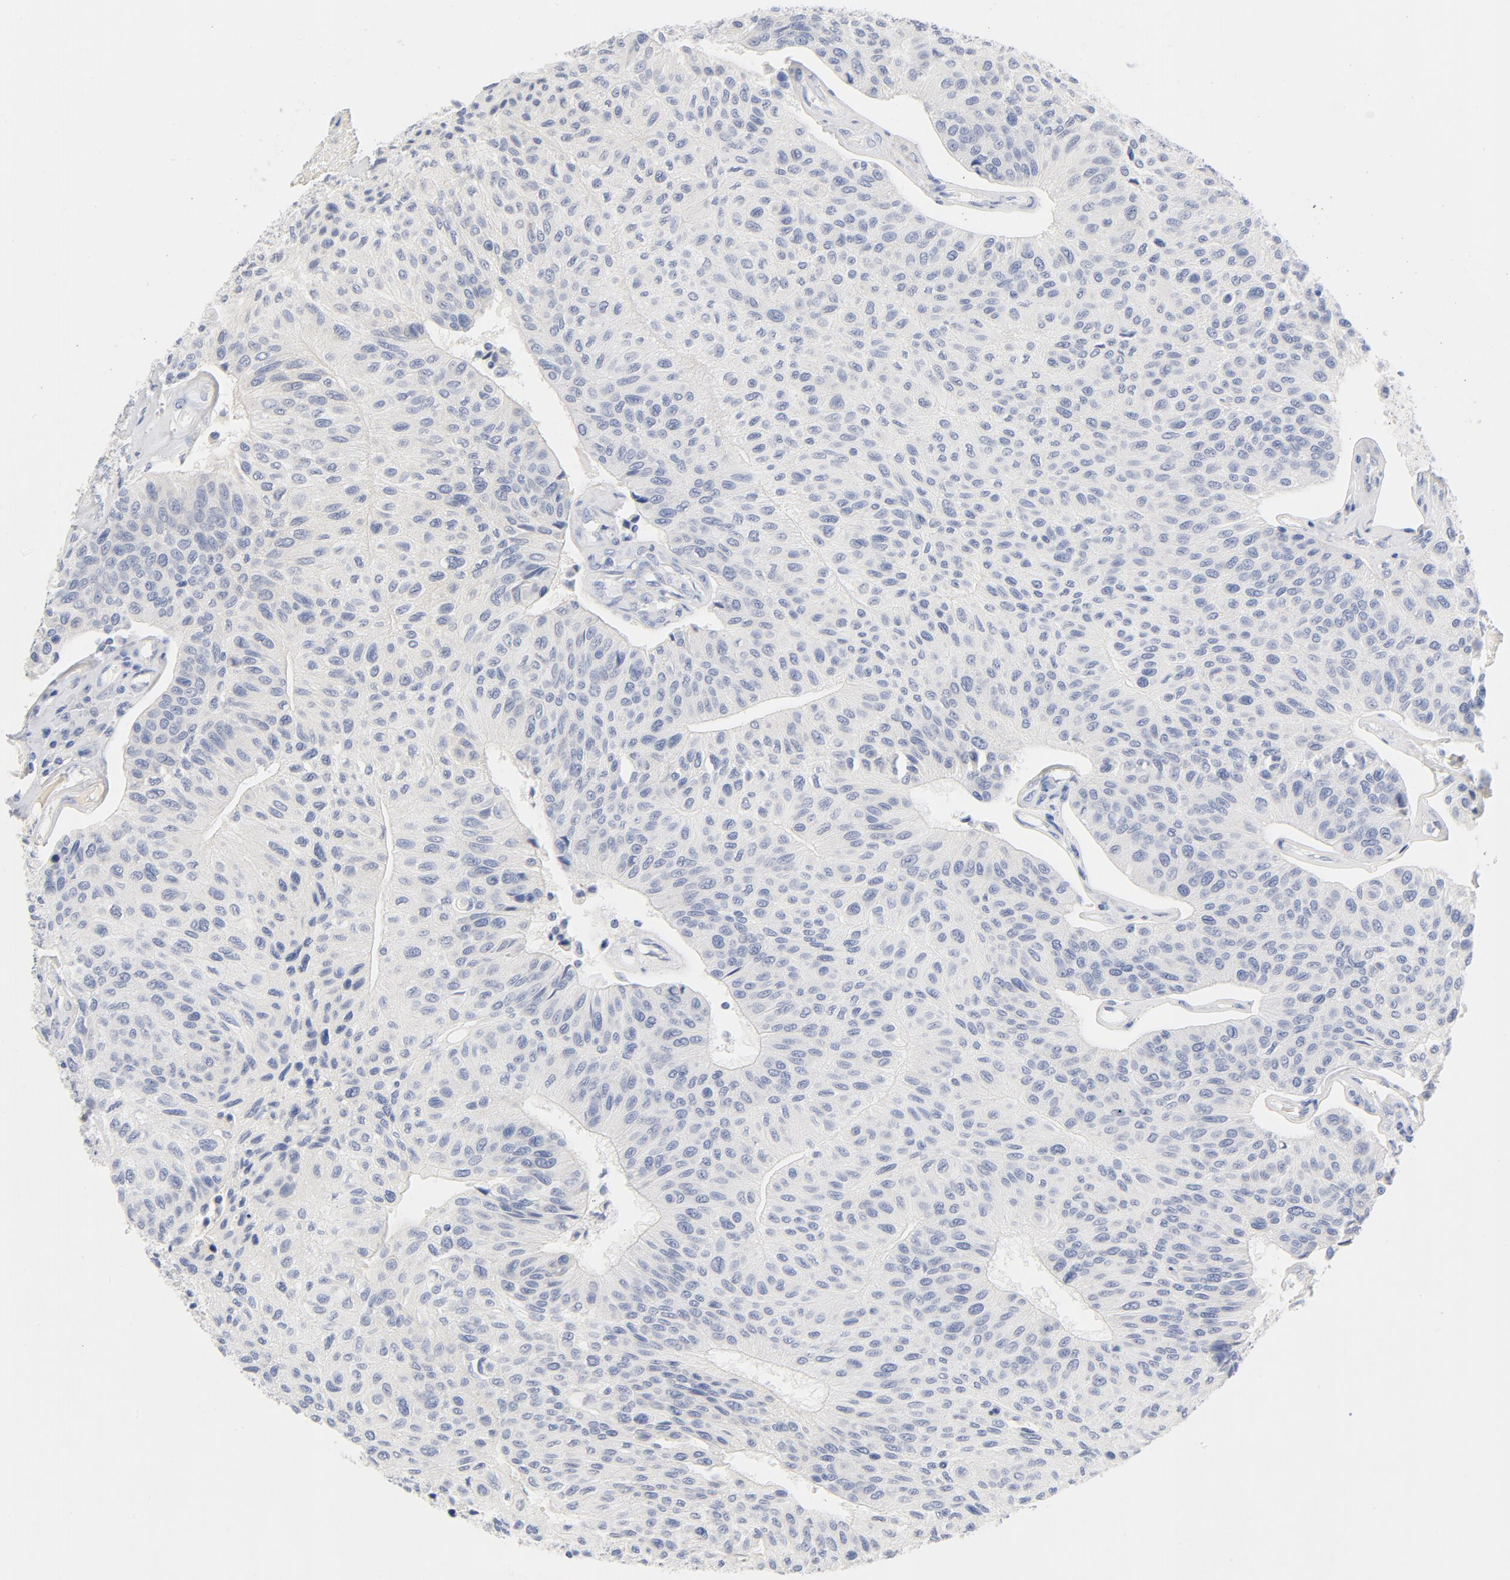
{"staining": {"intensity": "negative", "quantity": "none", "location": "none"}, "tissue": "urothelial cancer", "cell_type": "Tumor cells", "image_type": "cancer", "snomed": [{"axis": "morphology", "description": "Urothelial carcinoma, High grade"}, {"axis": "topography", "description": "Urinary bladder"}], "caption": "IHC photomicrograph of high-grade urothelial carcinoma stained for a protein (brown), which demonstrates no positivity in tumor cells.", "gene": "HOMER1", "patient": {"sex": "male", "age": 66}}